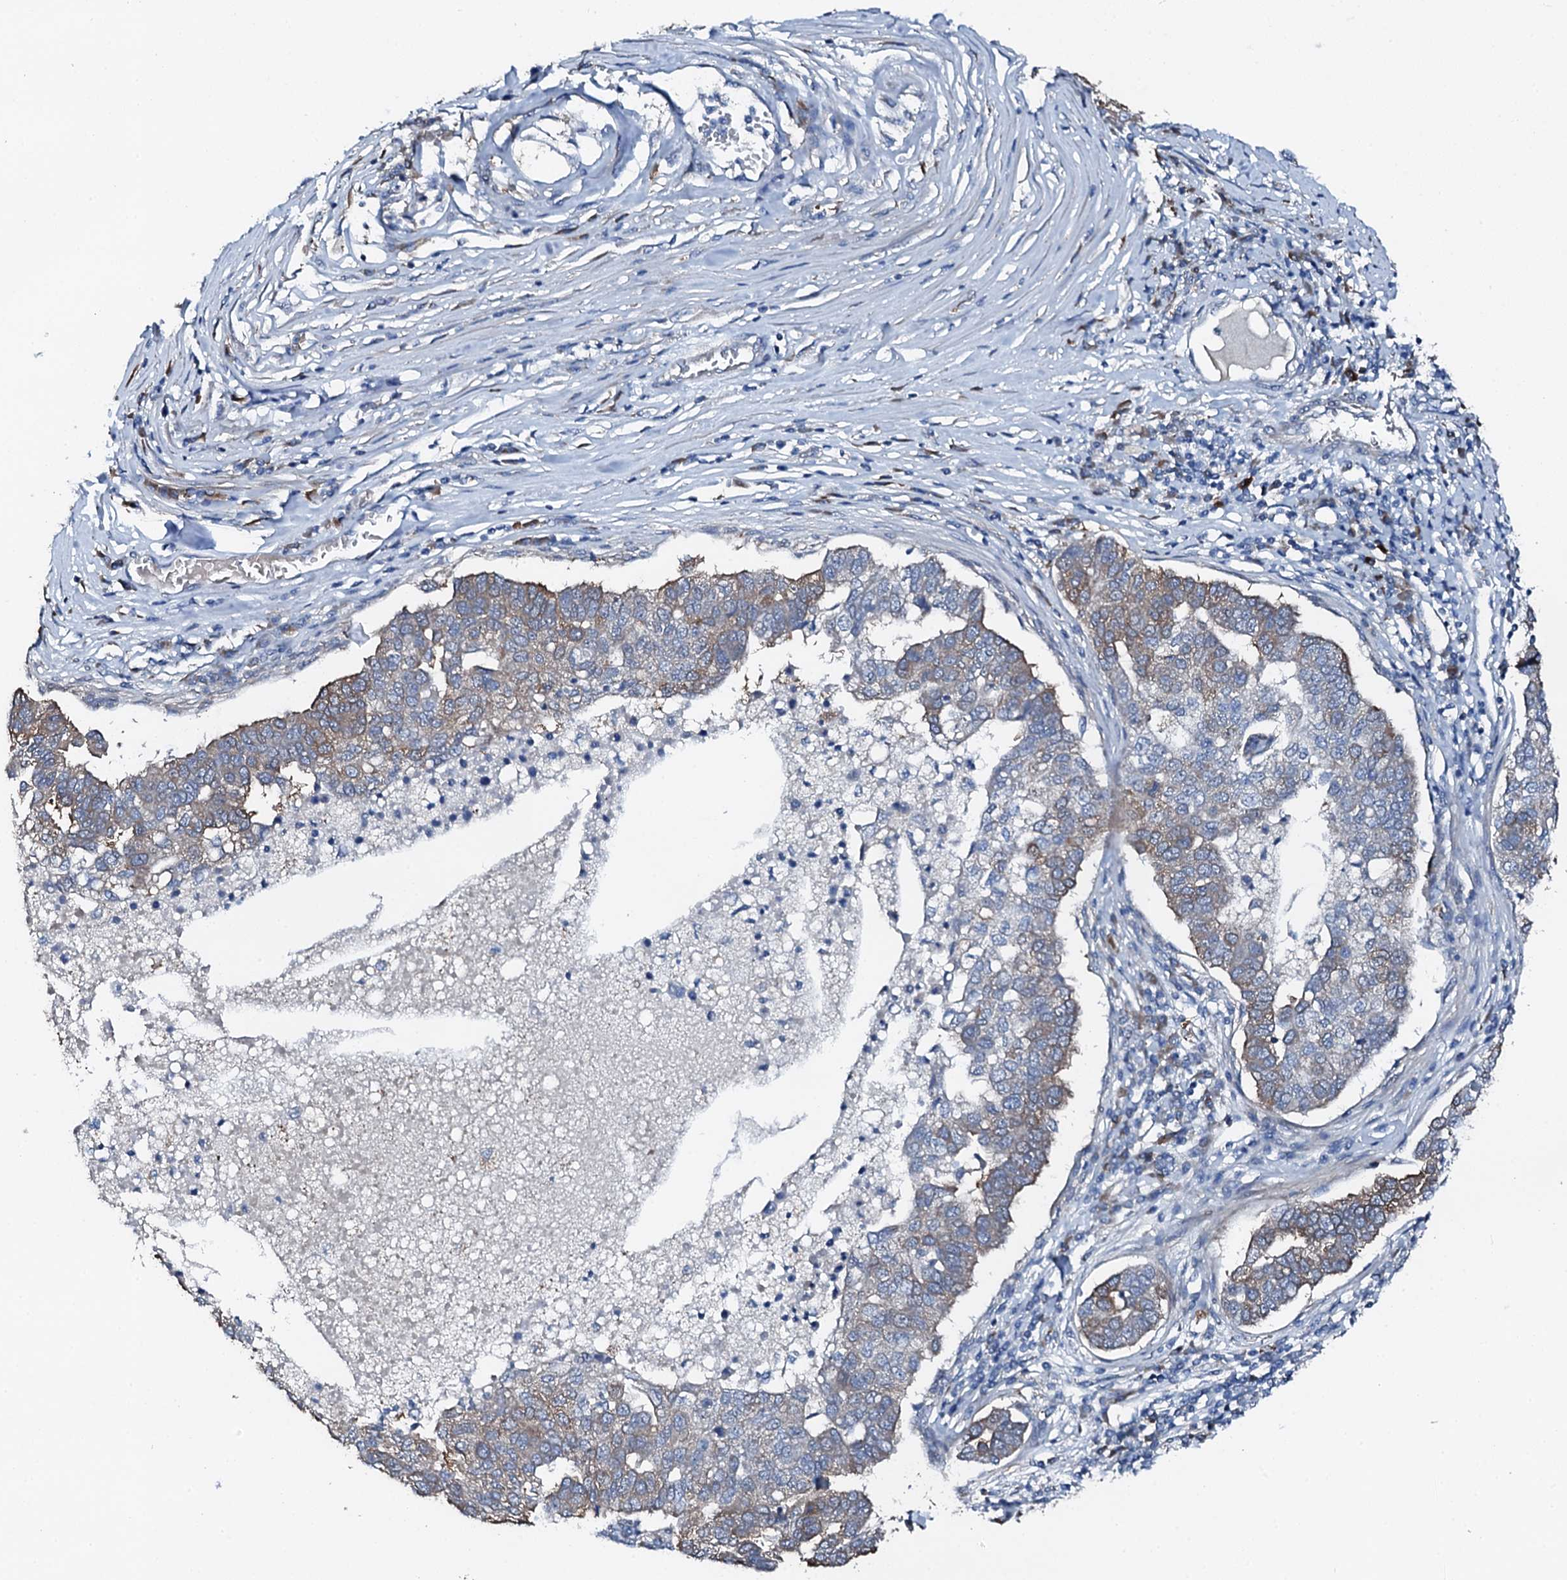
{"staining": {"intensity": "strong", "quantity": "25%-75%", "location": "cytoplasmic/membranous"}, "tissue": "pancreatic cancer", "cell_type": "Tumor cells", "image_type": "cancer", "snomed": [{"axis": "morphology", "description": "Adenocarcinoma, NOS"}, {"axis": "topography", "description": "Pancreas"}], "caption": "A high-resolution photomicrograph shows IHC staining of pancreatic cancer, which shows strong cytoplasmic/membranous positivity in approximately 25%-75% of tumor cells.", "gene": "GFOD2", "patient": {"sex": "female", "age": 61}}